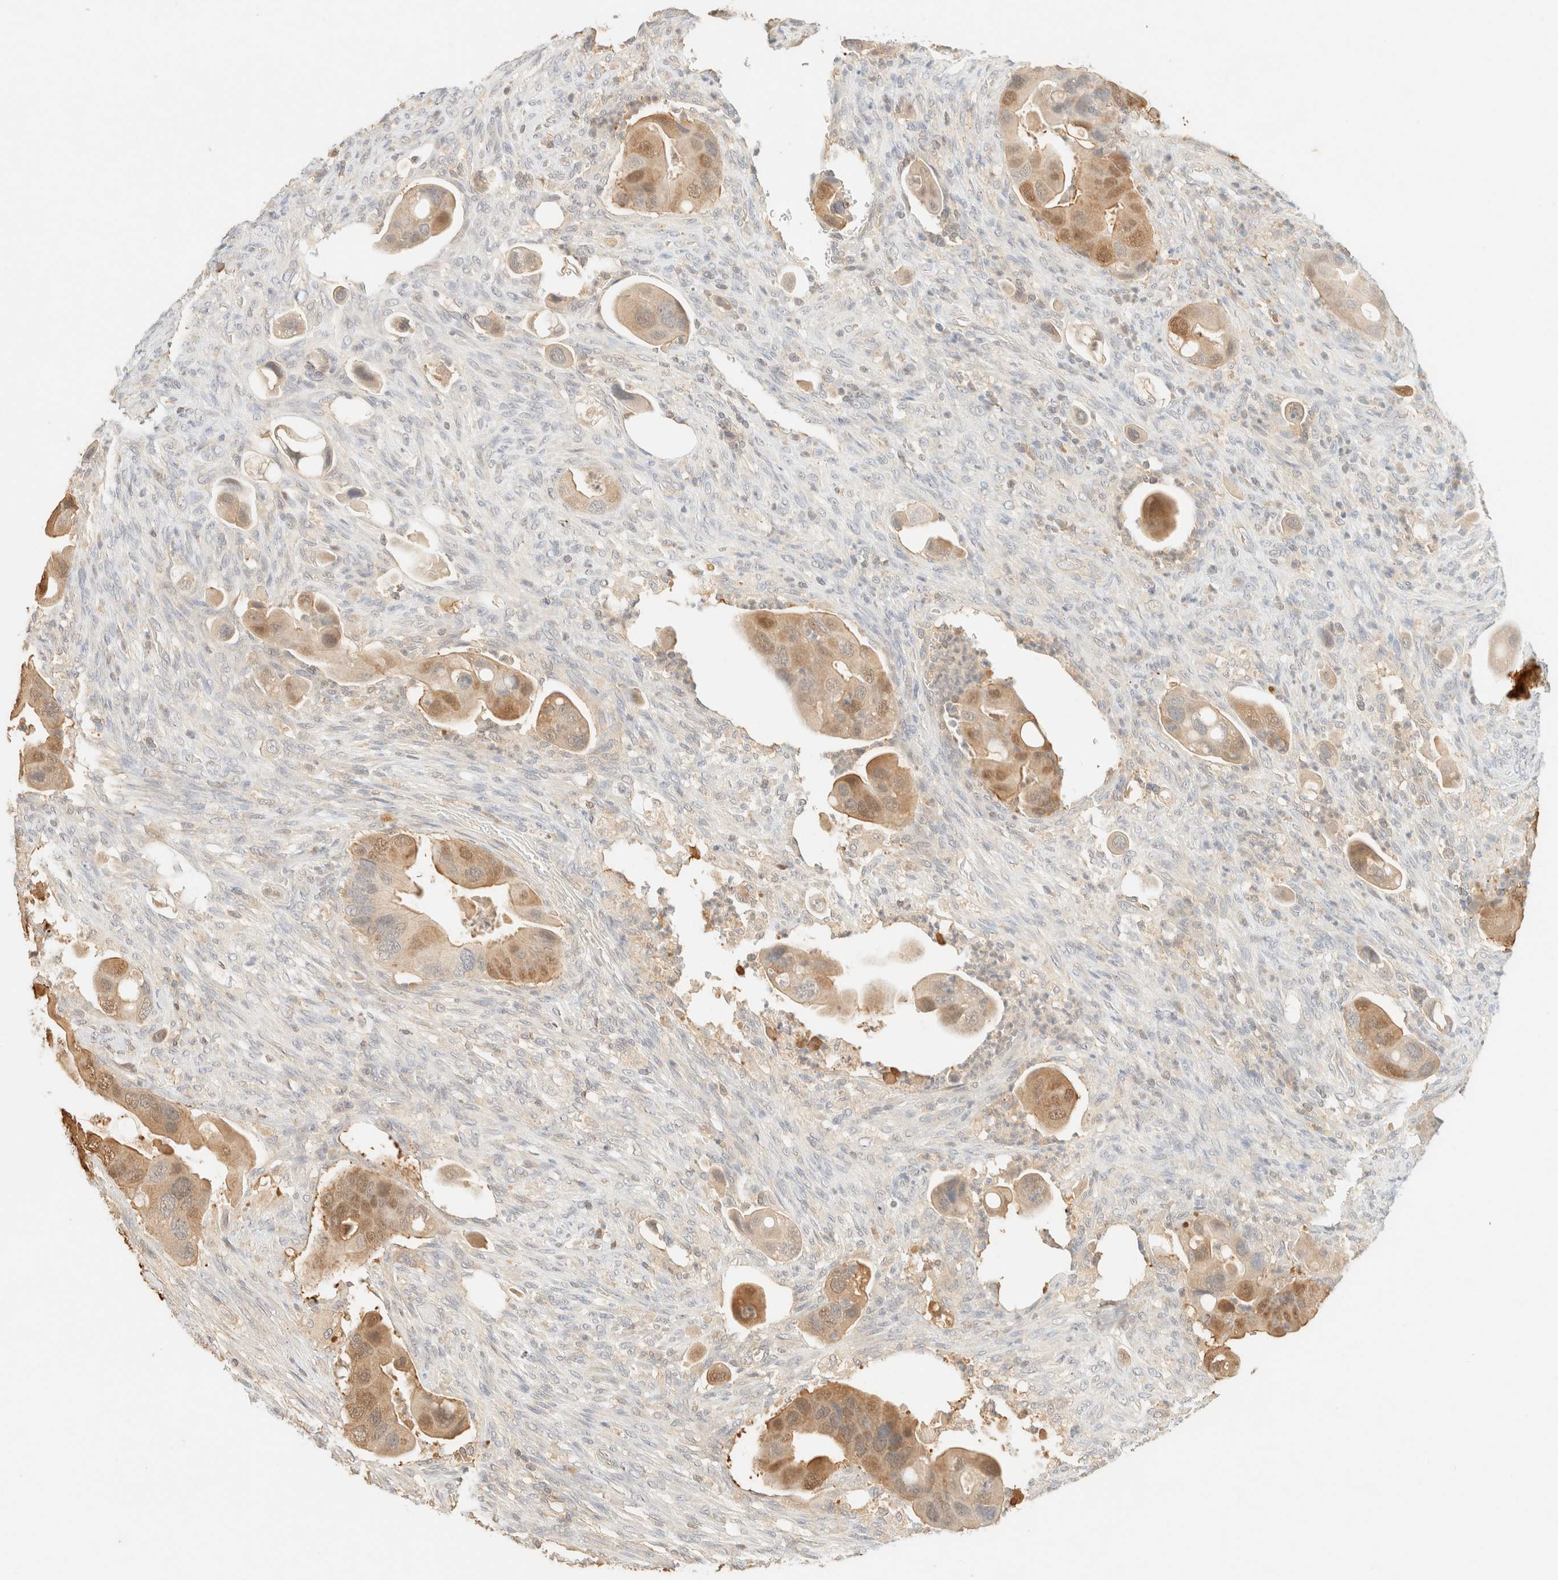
{"staining": {"intensity": "moderate", "quantity": ">75%", "location": "cytoplasmic/membranous,nuclear"}, "tissue": "colorectal cancer", "cell_type": "Tumor cells", "image_type": "cancer", "snomed": [{"axis": "morphology", "description": "Adenocarcinoma, NOS"}, {"axis": "topography", "description": "Rectum"}], "caption": "A micrograph of human colorectal cancer stained for a protein exhibits moderate cytoplasmic/membranous and nuclear brown staining in tumor cells.", "gene": "TIMD4", "patient": {"sex": "female", "age": 57}}